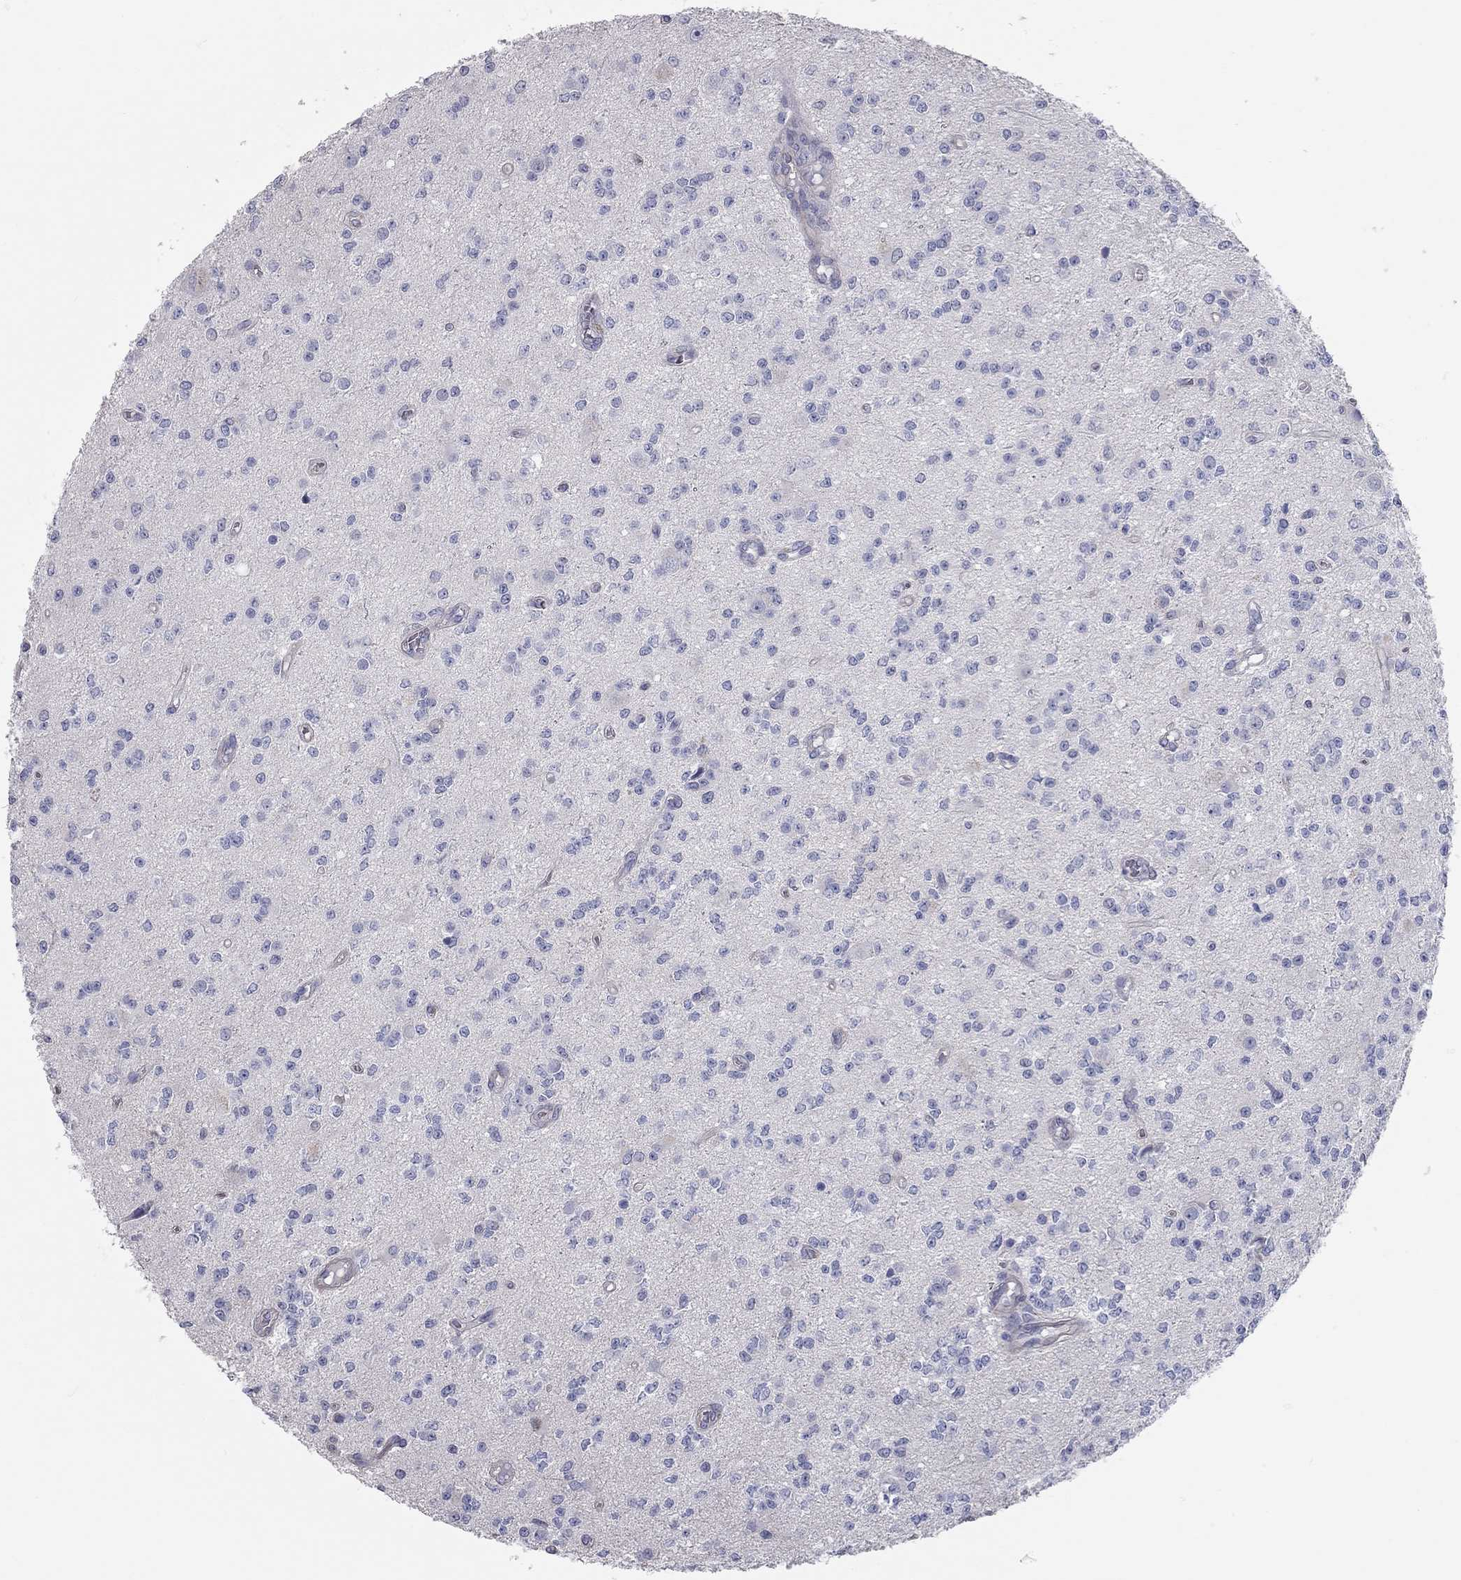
{"staining": {"intensity": "negative", "quantity": "none", "location": "none"}, "tissue": "glioma", "cell_type": "Tumor cells", "image_type": "cancer", "snomed": [{"axis": "morphology", "description": "Glioma, malignant, Low grade"}, {"axis": "topography", "description": "Brain"}], "caption": "High magnification brightfield microscopy of low-grade glioma (malignant) stained with DAB (brown) and counterstained with hematoxylin (blue): tumor cells show no significant expression. The staining was performed using DAB to visualize the protein expression in brown, while the nuclei were stained in blue with hematoxylin (Magnification: 20x).", "gene": "C10orf90", "patient": {"sex": "female", "age": 45}}